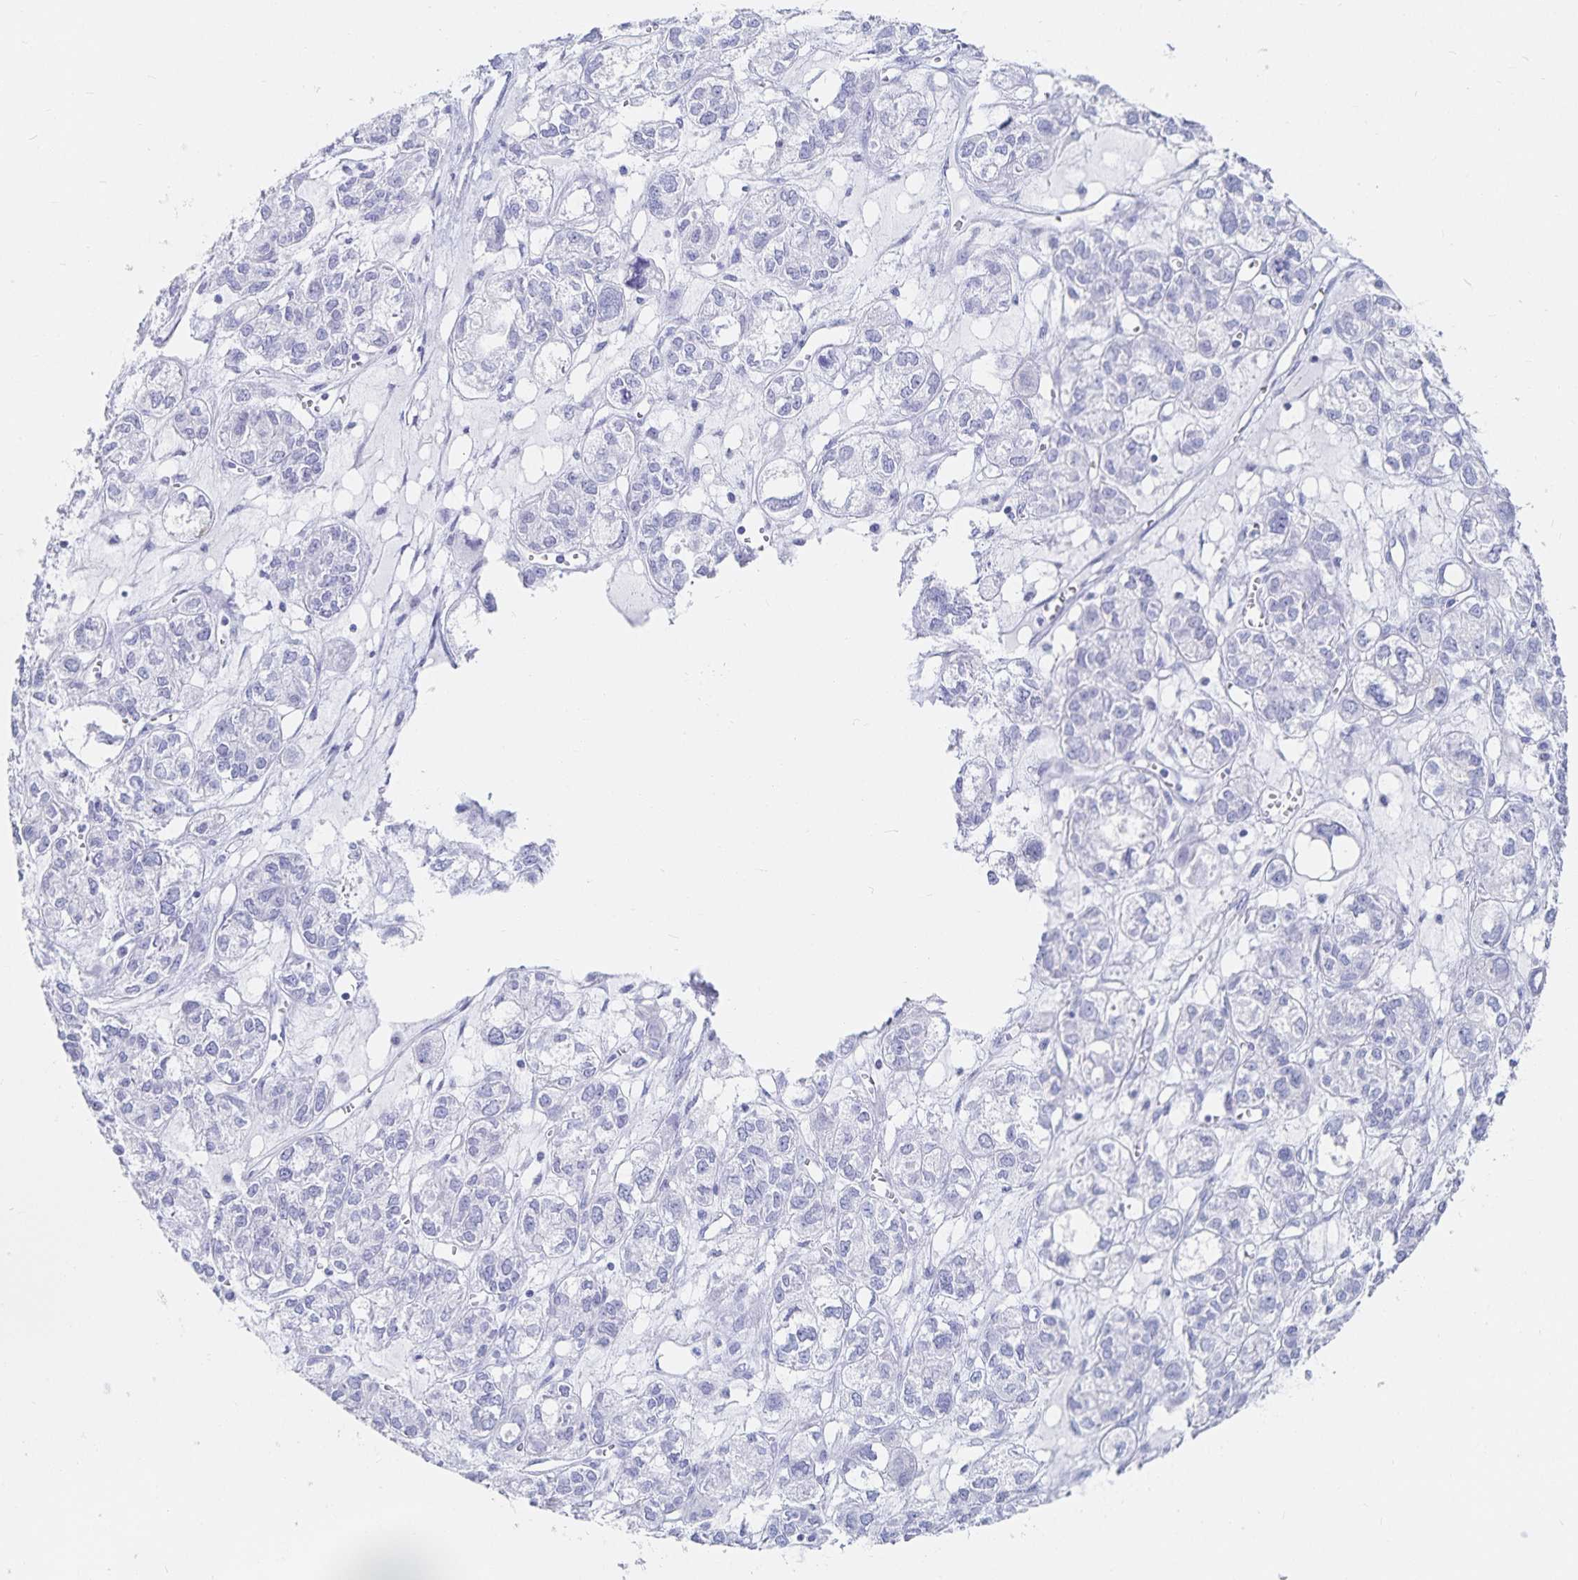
{"staining": {"intensity": "negative", "quantity": "none", "location": "none"}, "tissue": "ovarian cancer", "cell_type": "Tumor cells", "image_type": "cancer", "snomed": [{"axis": "morphology", "description": "Carcinoma, endometroid"}, {"axis": "topography", "description": "Ovary"}], "caption": "An immunohistochemistry image of ovarian endometroid carcinoma is shown. There is no staining in tumor cells of ovarian endometroid carcinoma.", "gene": "TNIP1", "patient": {"sex": "female", "age": 64}}